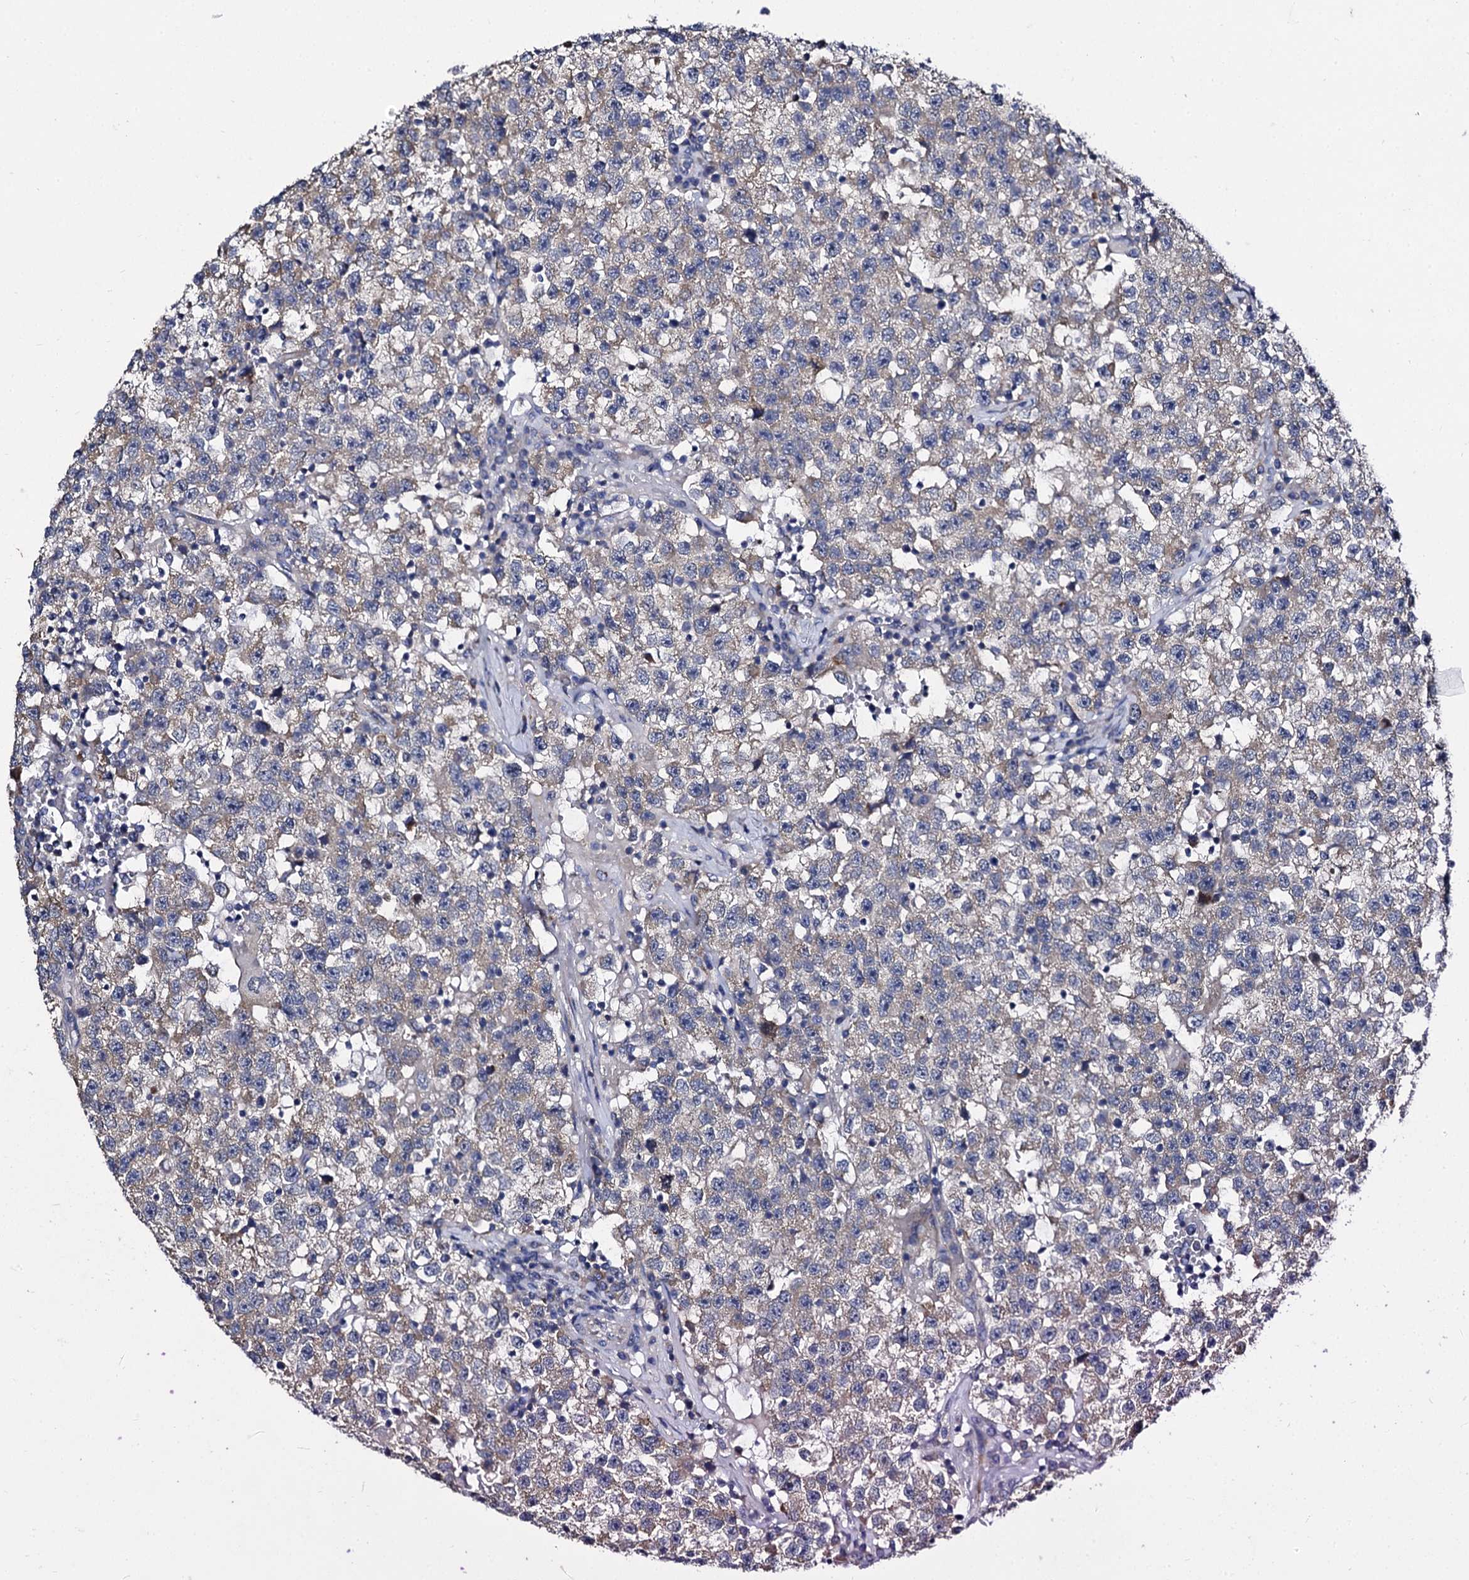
{"staining": {"intensity": "weak", "quantity": "25%-75%", "location": "cytoplasmic/membranous"}, "tissue": "testis cancer", "cell_type": "Tumor cells", "image_type": "cancer", "snomed": [{"axis": "morphology", "description": "Seminoma, NOS"}, {"axis": "topography", "description": "Testis"}], "caption": "Testis cancer stained with IHC displays weak cytoplasmic/membranous positivity in approximately 25%-75% of tumor cells.", "gene": "PANX2", "patient": {"sex": "male", "age": 22}}